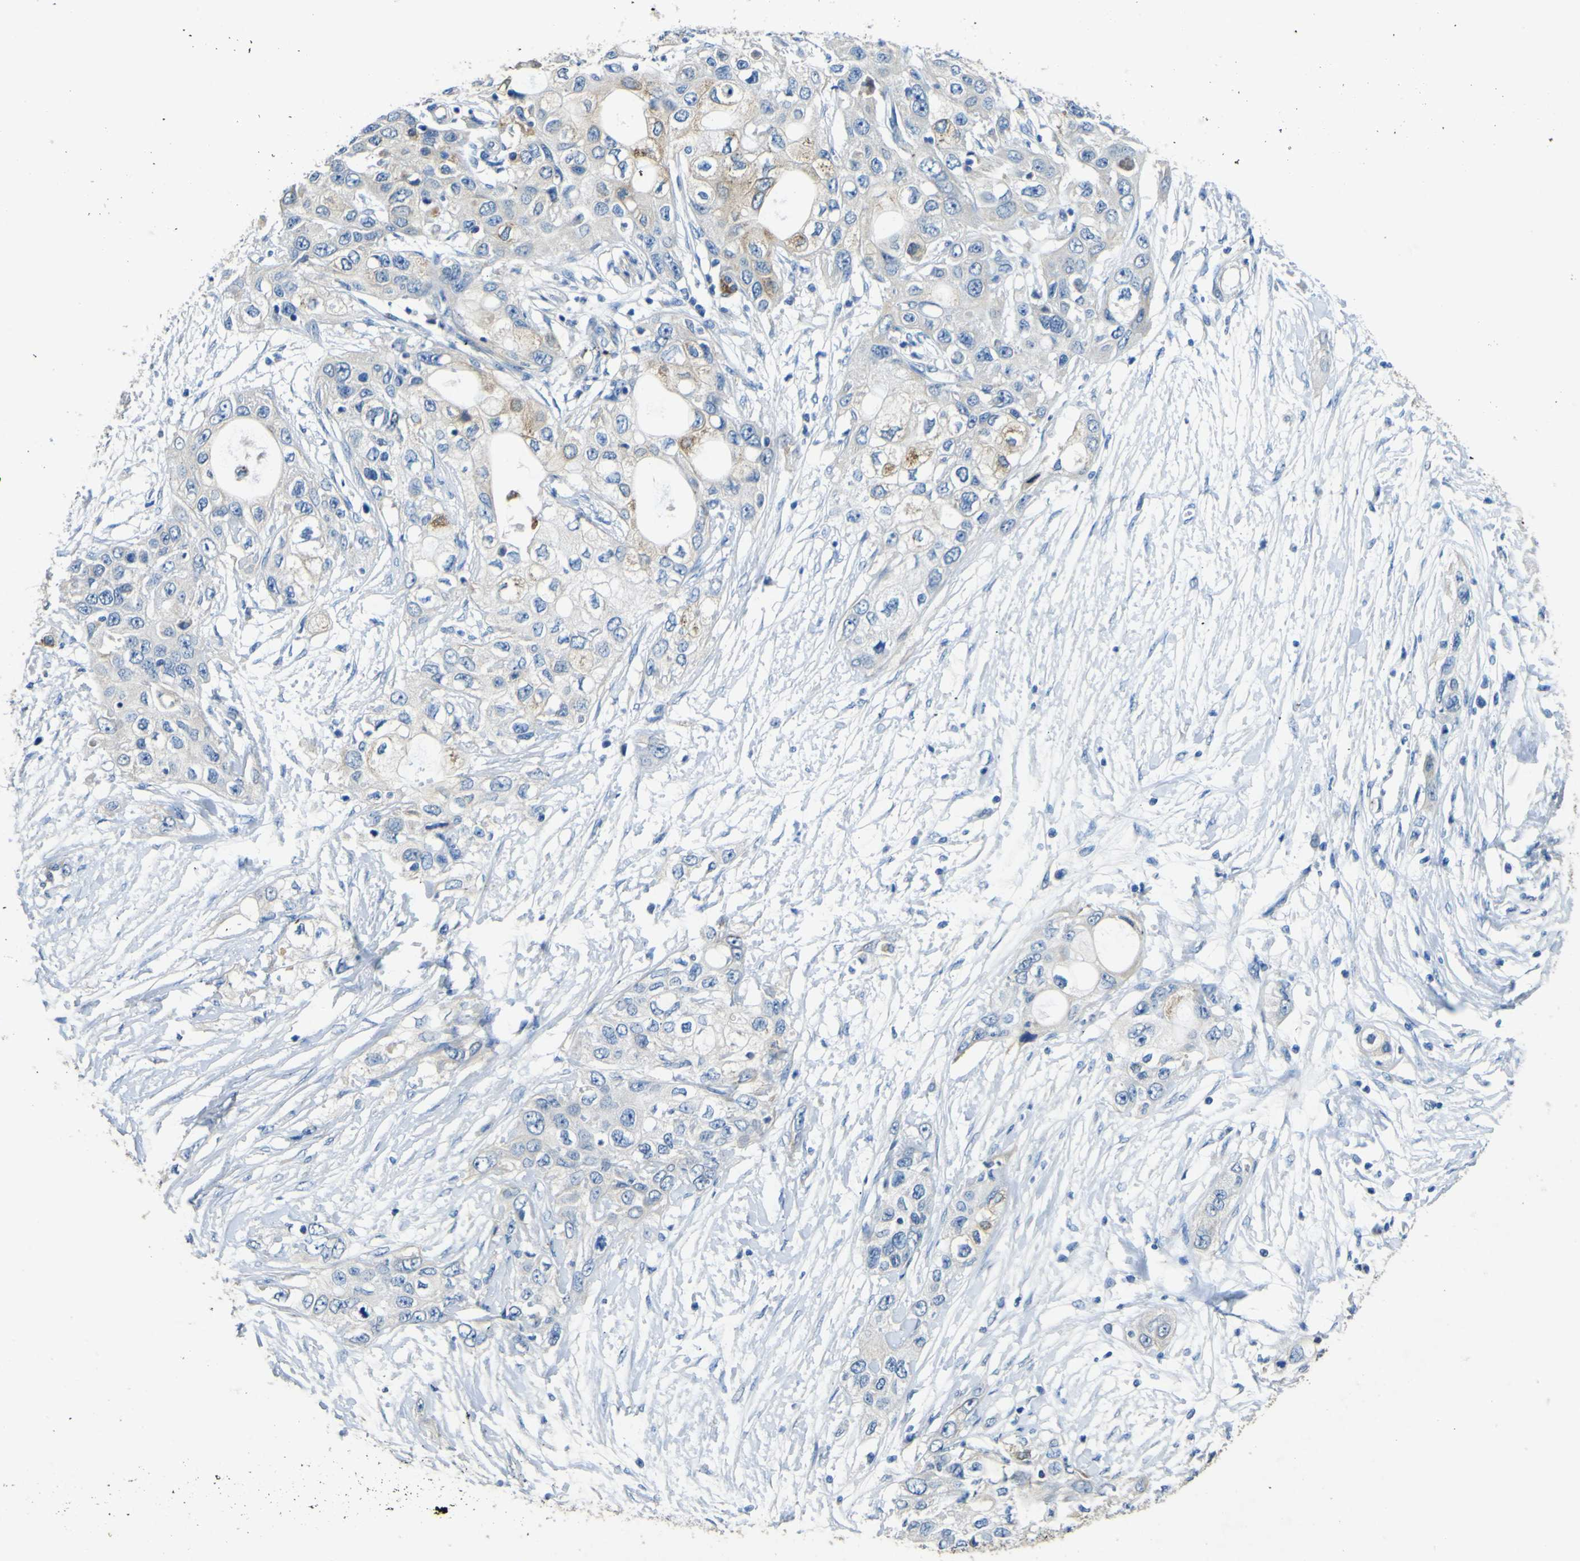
{"staining": {"intensity": "weak", "quantity": "<25%", "location": "cytoplasmic/membranous"}, "tissue": "pancreatic cancer", "cell_type": "Tumor cells", "image_type": "cancer", "snomed": [{"axis": "morphology", "description": "Adenocarcinoma, NOS"}, {"axis": "topography", "description": "Pancreas"}], "caption": "IHC histopathology image of neoplastic tissue: human pancreatic adenocarcinoma stained with DAB (3,3'-diaminobenzidine) exhibits no significant protein expression in tumor cells. (Stains: DAB (3,3'-diaminobenzidine) immunohistochemistry with hematoxylin counter stain, Microscopy: brightfield microscopy at high magnification).", "gene": "ALDH18A1", "patient": {"sex": "female", "age": 70}}